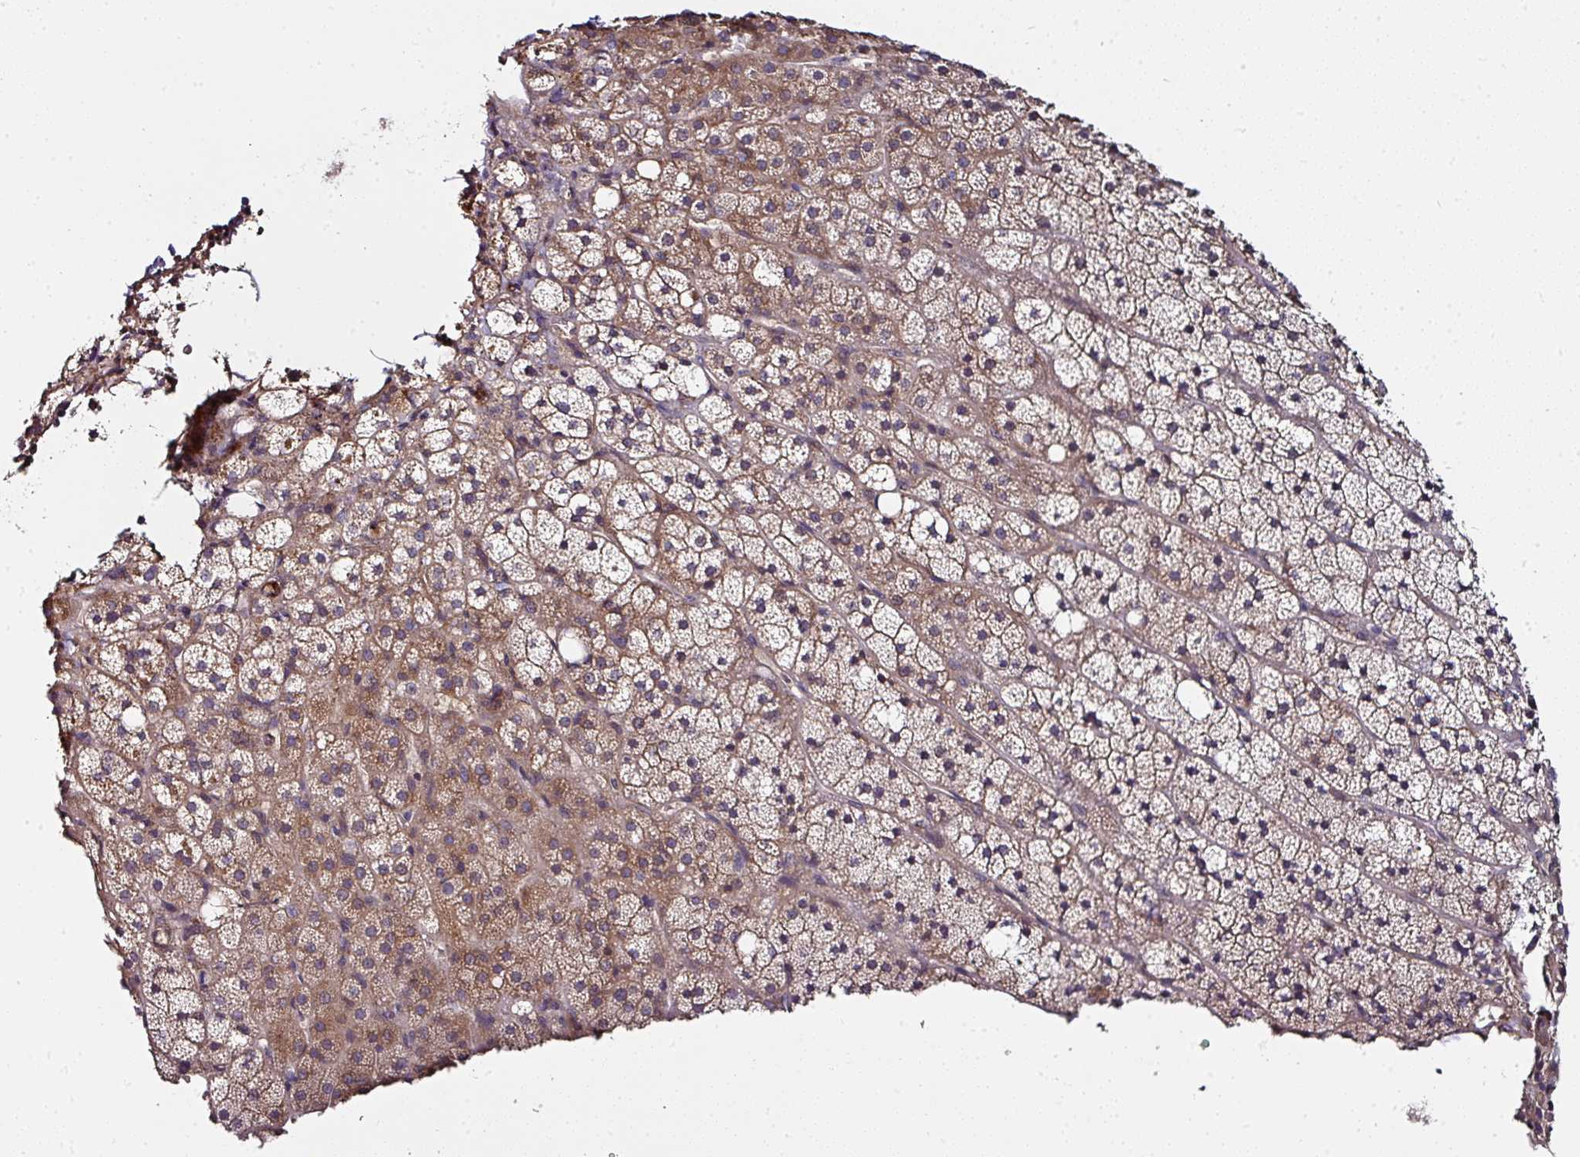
{"staining": {"intensity": "moderate", "quantity": "25%-75%", "location": "cytoplasmic/membranous"}, "tissue": "adrenal gland", "cell_type": "Glandular cells", "image_type": "normal", "snomed": [{"axis": "morphology", "description": "Normal tissue, NOS"}, {"axis": "topography", "description": "Adrenal gland"}], "caption": "IHC of benign human adrenal gland demonstrates medium levels of moderate cytoplasmic/membranous positivity in approximately 25%-75% of glandular cells. (brown staining indicates protein expression, while blue staining denotes nuclei).", "gene": "CTDSP2", "patient": {"sex": "male", "age": 53}}